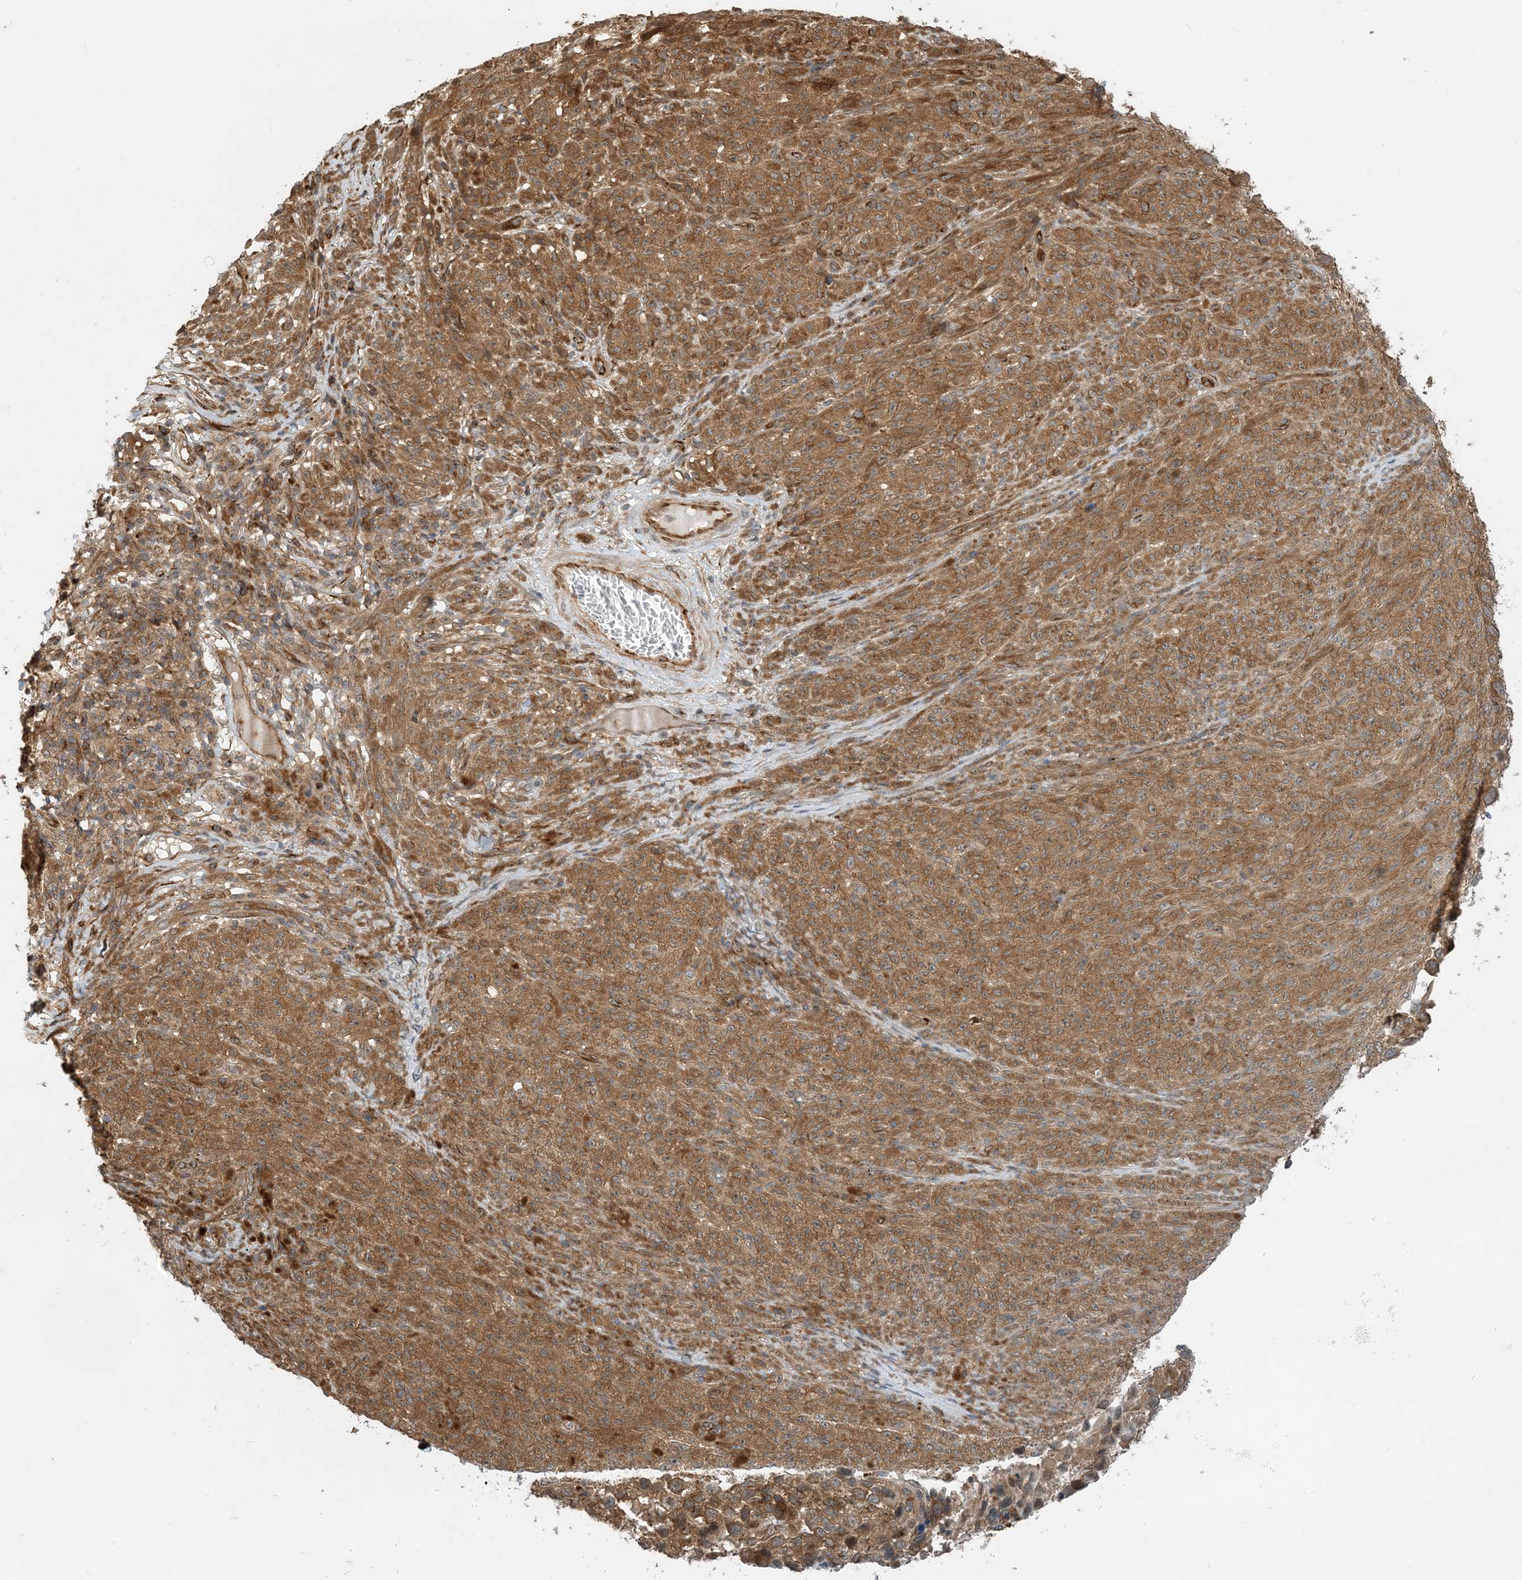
{"staining": {"intensity": "moderate", "quantity": ">75%", "location": "cytoplasmic/membranous"}, "tissue": "melanoma", "cell_type": "Tumor cells", "image_type": "cancer", "snomed": [{"axis": "morphology", "description": "Malignant melanoma, NOS"}, {"axis": "topography", "description": "Skin"}], "caption": "Human malignant melanoma stained with a protein marker shows moderate staining in tumor cells.", "gene": "ZBTB3", "patient": {"sex": "female", "age": 82}}